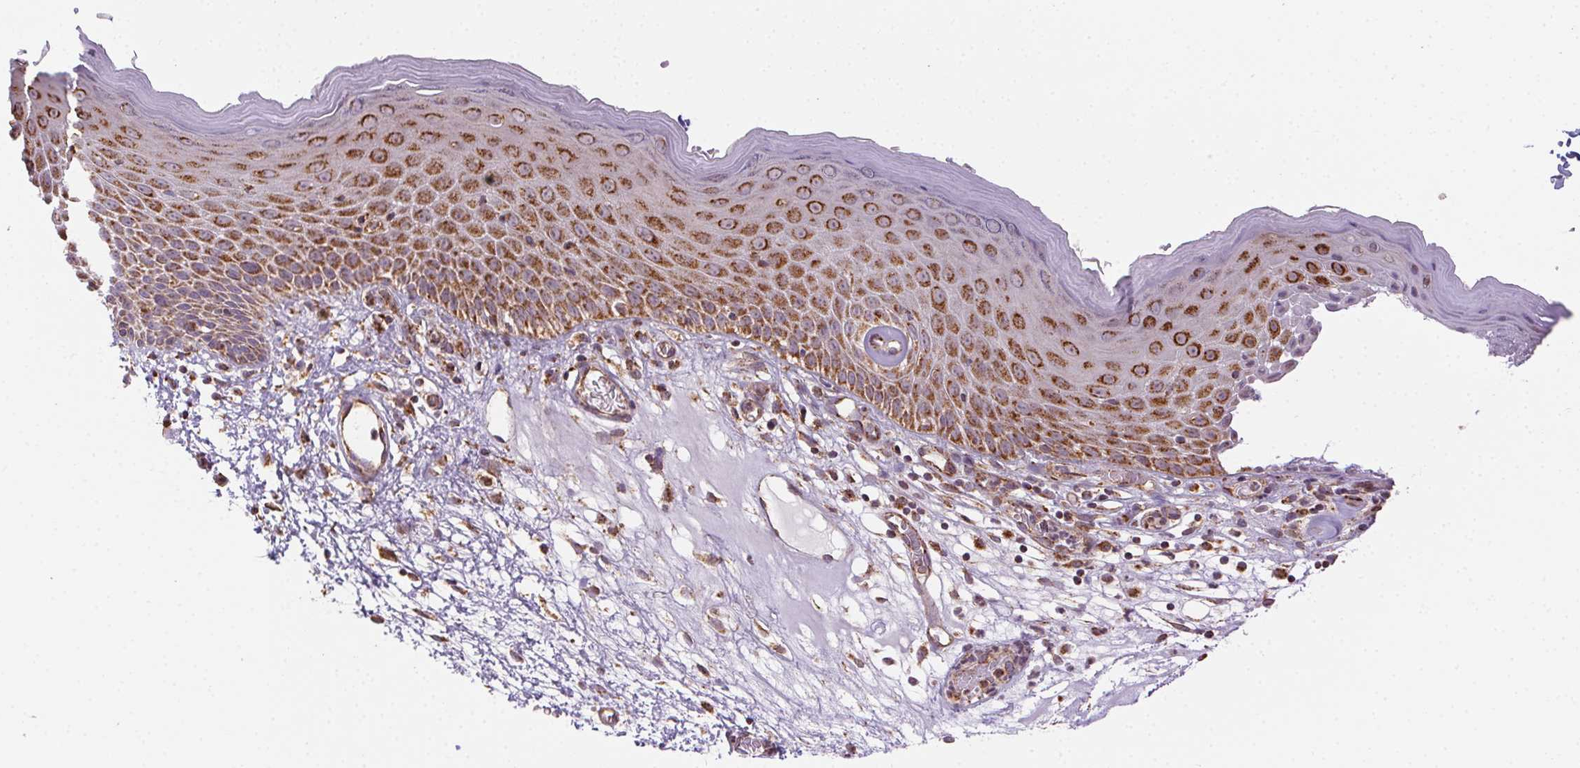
{"staining": {"intensity": "strong", "quantity": ">75%", "location": "cytoplasmic/membranous"}, "tissue": "skin", "cell_type": "Epidermal cells", "image_type": "normal", "snomed": [{"axis": "morphology", "description": "Normal tissue, NOS"}, {"axis": "topography", "description": "Vulva"}], "caption": "Immunohistochemical staining of benign skin exhibits high levels of strong cytoplasmic/membranous positivity in about >75% of epidermal cells.", "gene": "CLPB", "patient": {"sex": "female", "age": 68}}